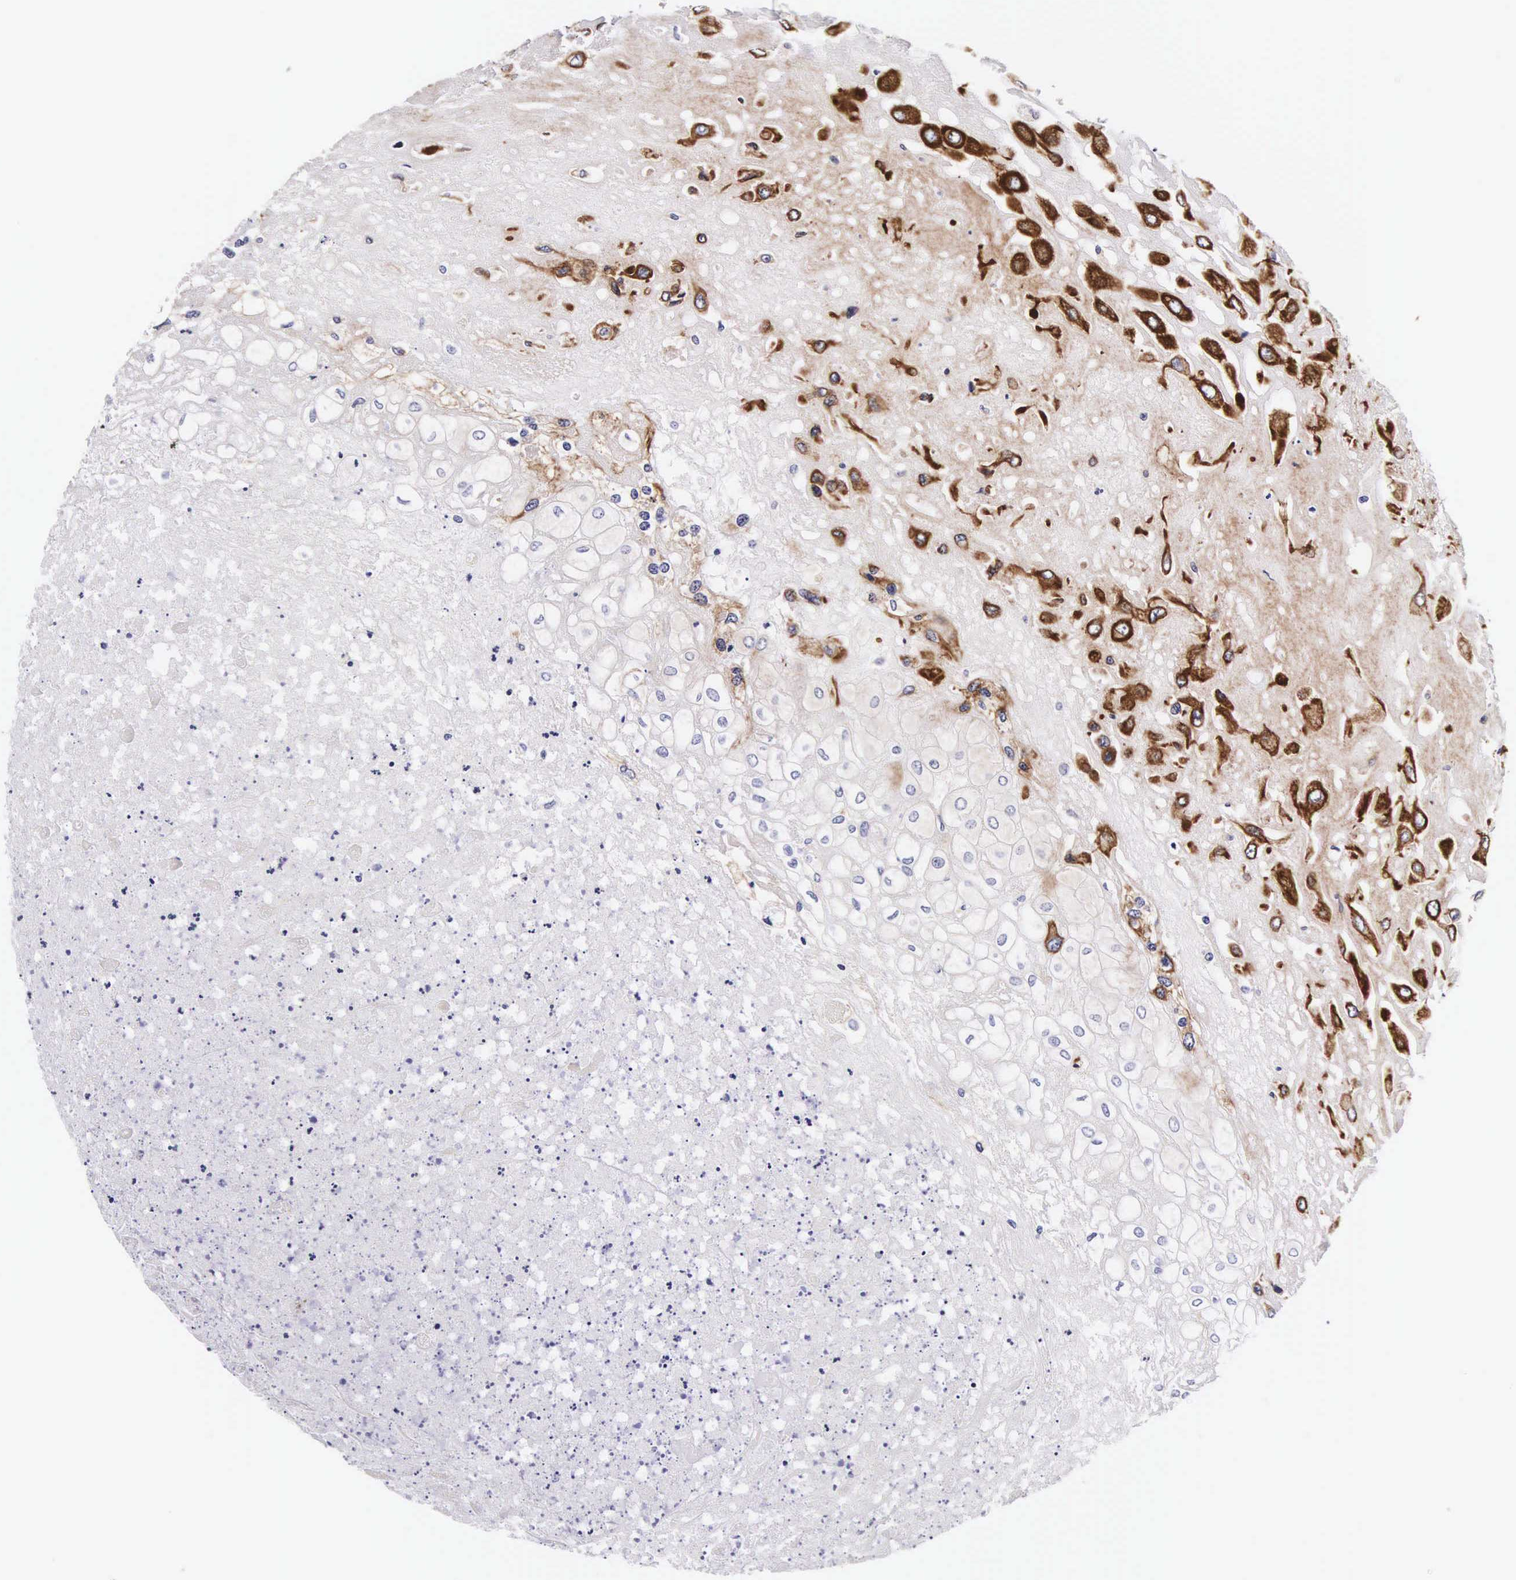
{"staining": {"intensity": "negative", "quantity": "none", "location": "none"}, "tissue": "placenta", "cell_type": "Decidual cells", "image_type": "normal", "snomed": [{"axis": "morphology", "description": "Normal tissue, NOS"}, {"axis": "topography", "description": "Placenta"}], "caption": "Decidual cells are negative for protein expression in benign human placenta. (DAB (3,3'-diaminobenzidine) immunohistochemistry (IHC) with hematoxylin counter stain).", "gene": "UPRT", "patient": {"sex": "female", "age": 31}}